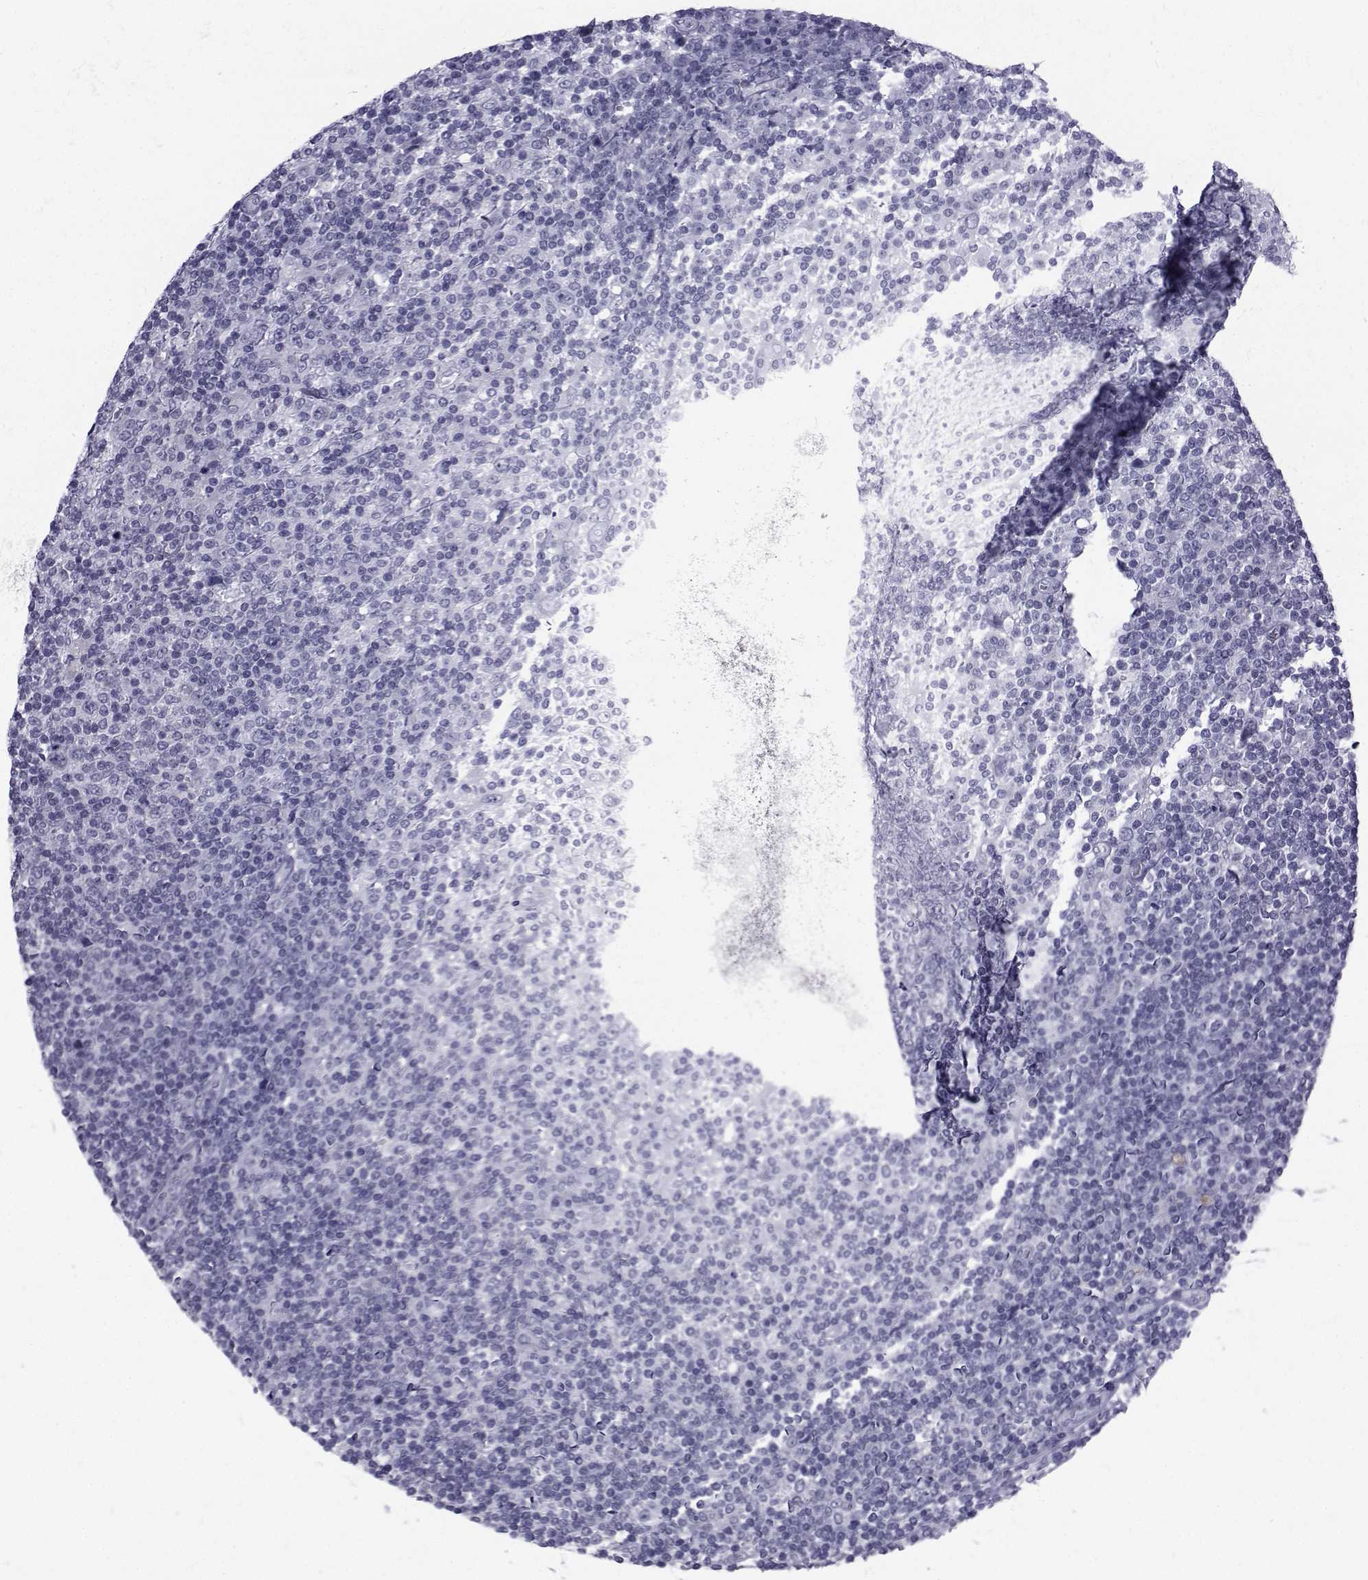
{"staining": {"intensity": "negative", "quantity": "none", "location": "none"}, "tissue": "lymphoma", "cell_type": "Tumor cells", "image_type": "cancer", "snomed": [{"axis": "morphology", "description": "Hodgkin's disease, NOS"}, {"axis": "topography", "description": "Lymph node"}], "caption": "The micrograph shows no significant expression in tumor cells of lymphoma.", "gene": "FDXR", "patient": {"sex": "male", "age": 40}}